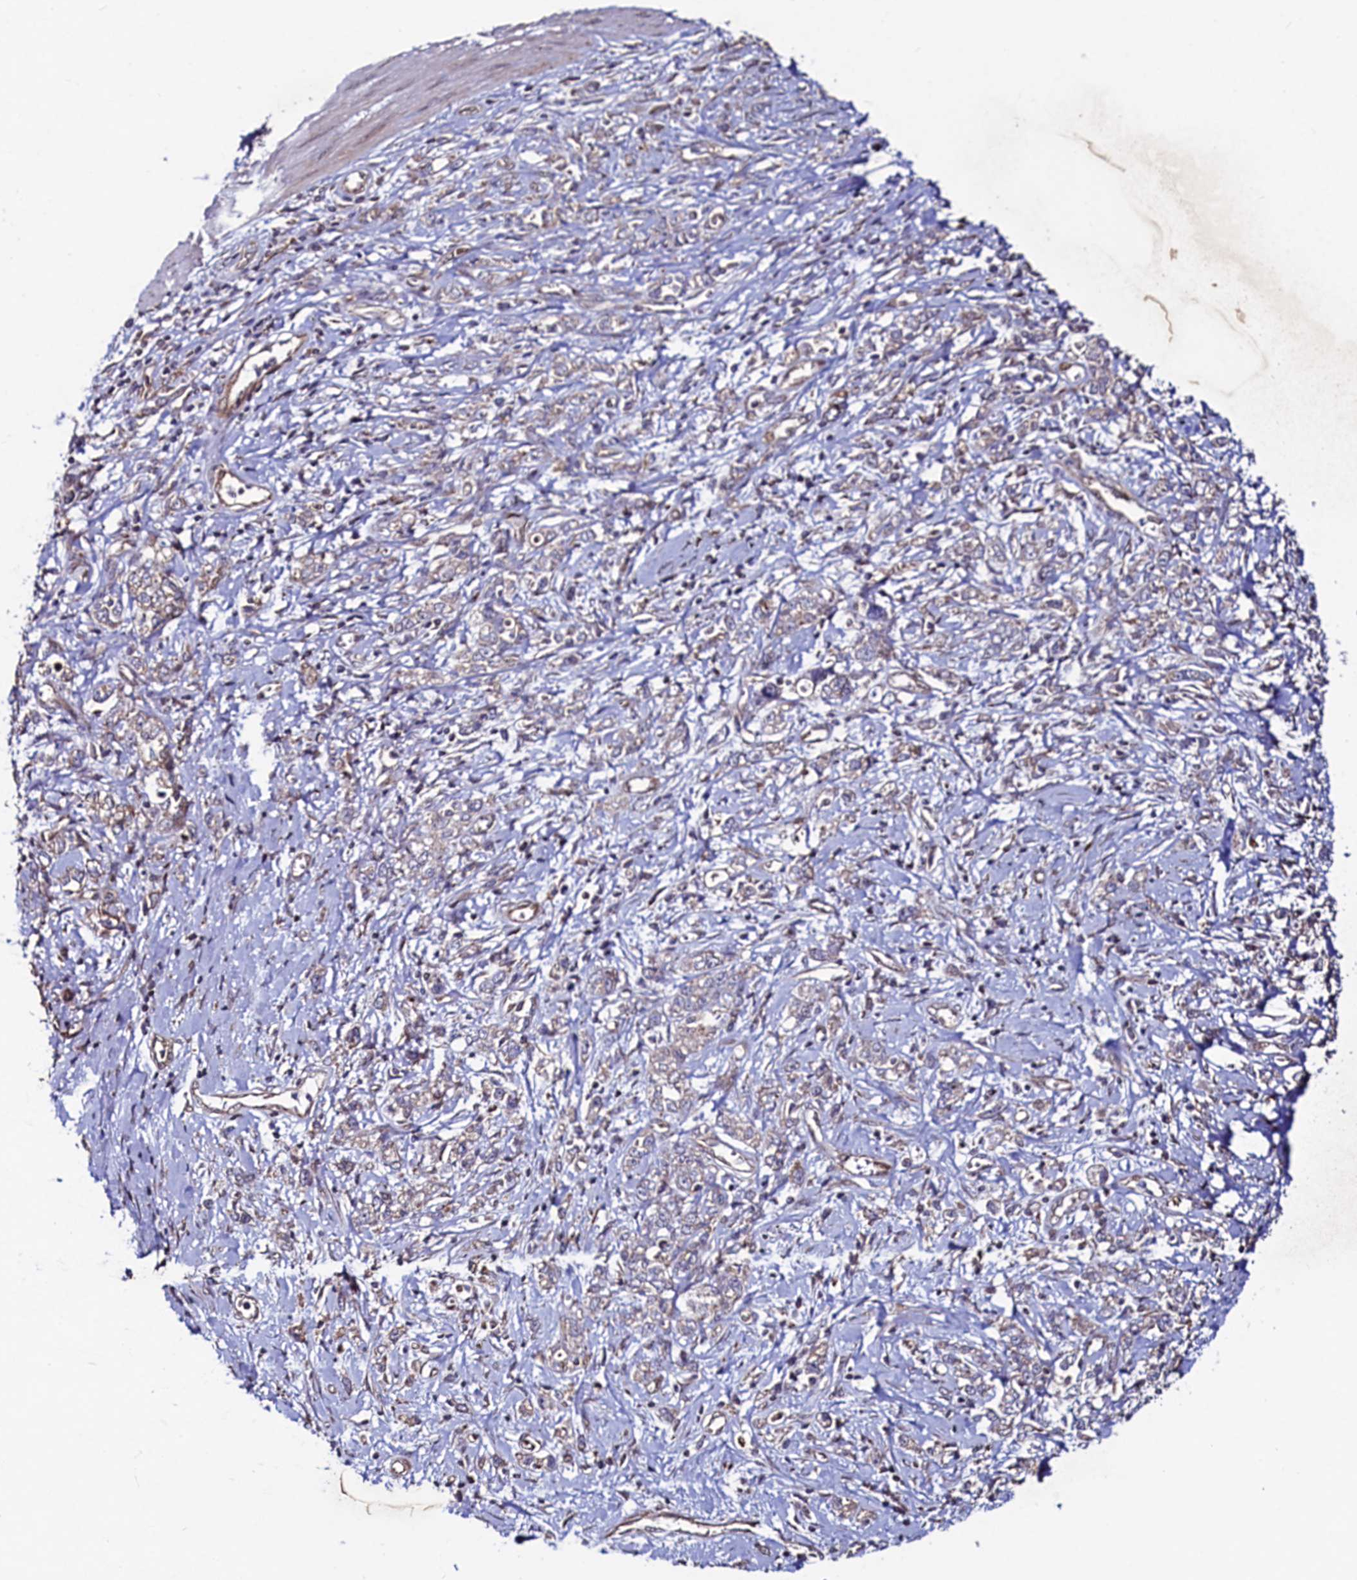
{"staining": {"intensity": "negative", "quantity": "none", "location": "none"}, "tissue": "stomach cancer", "cell_type": "Tumor cells", "image_type": "cancer", "snomed": [{"axis": "morphology", "description": "Adenocarcinoma, NOS"}, {"axis": "topography", "description": "Stomach"}], "caption": "Photomicrograph shows no protein staining in tumor cells of stomach adenocarcinoma tissue.", "gene": "ZNF577", "patient": {"sex": "female", "age": 76}}